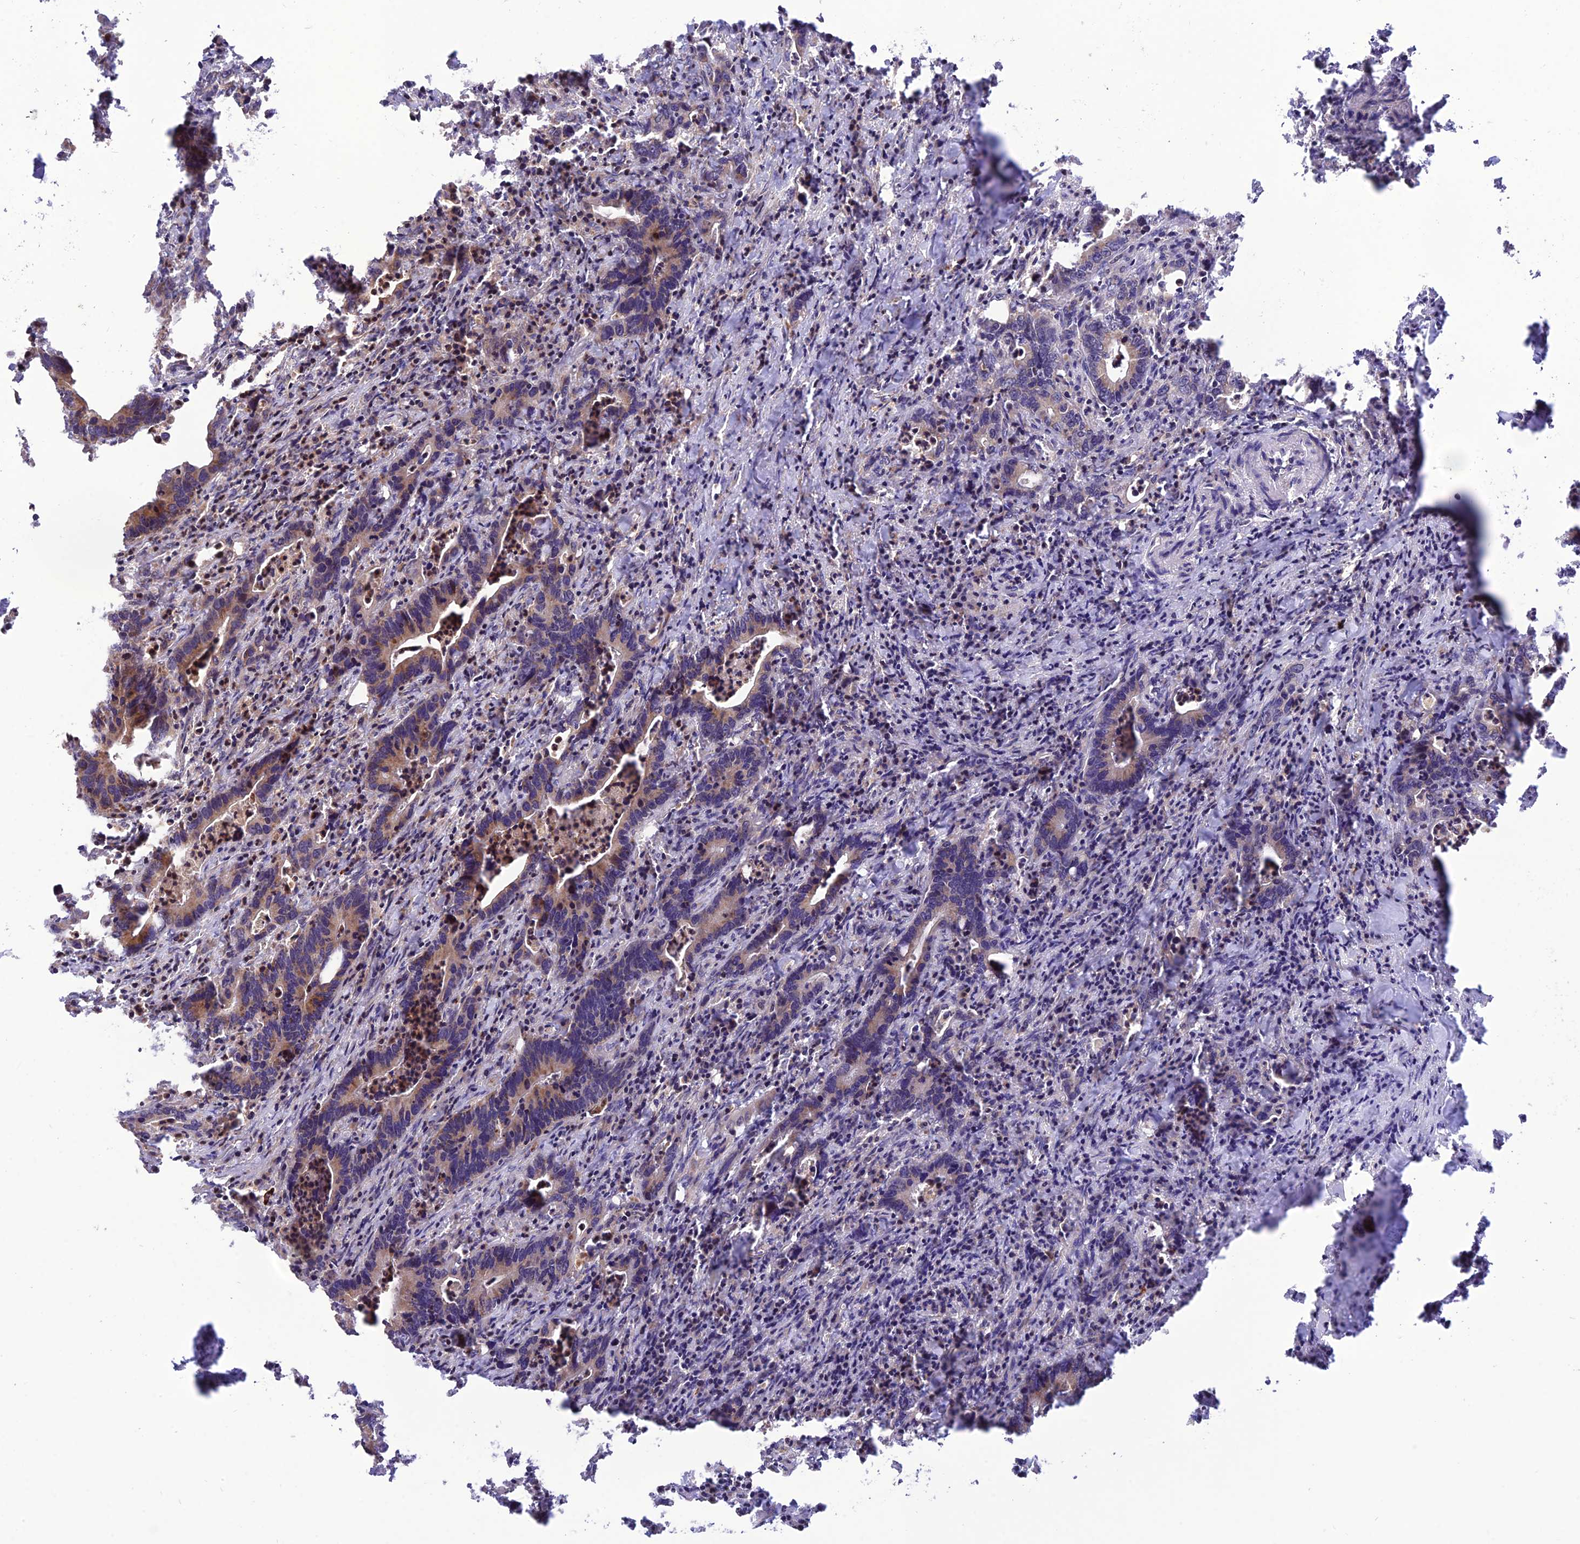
{"staining": {"intensity": "moderate", "quantity": "<25%", "location": "cytoplasmic/membranous"}, "tissue": "colorectal cancer", "cell_type": "Tumor cells", "image_type": "cancer", "snomed": [{"axis": "morphology", "description": "Adenocarcinoma, NOS"}, {"axis": "topography", "description": "Colon"}], "caption": "Immunohistochemistry (IHC) (DAB) staining of adenocarcinoma (colorectal) shows moderate cytoplasmic/membranous protein expression in about <25% of tumor cells.", "gene": "NDUFC1", "patient": {"sex": "female", "age": 75}}